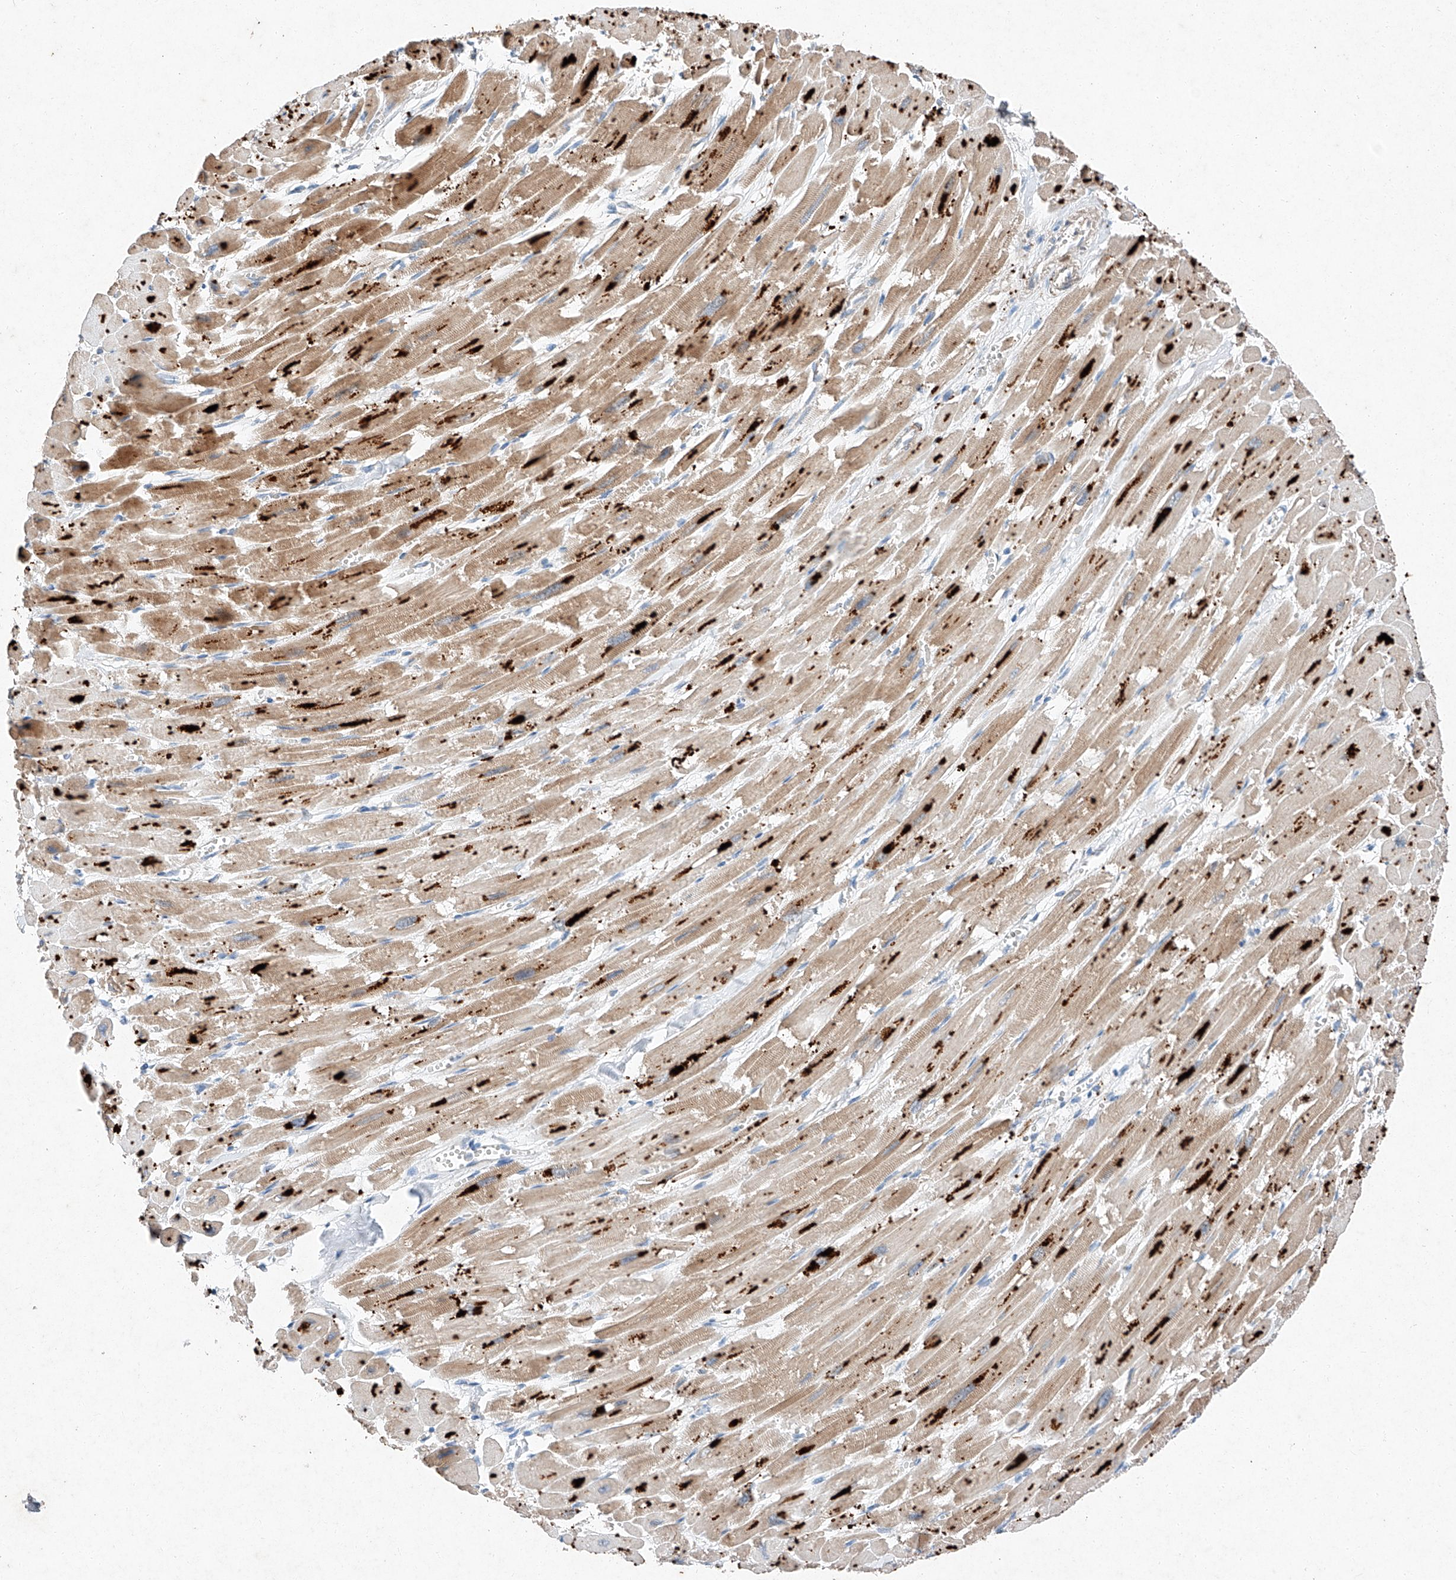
{"staining": {"intensity": "moderate", "quantity": "25%-75%", "location": "cytoplasmic/membranous"}, "tissue": "heart muscle", "cell_type": "Cardiomyocytes", "image_type": "normal", "snomed": [{"axis": "morphology", "description": "Normal tissue, NOS"}, {"axis": "topography", "description": "Heart"}], "caption": "An immunohistochemistry image of benign tissue is shown. Protein staining in brown highlights moderate cytoplasmic/membranous positivity in heart muscle within cardiomyocytes. (DAB IHC with brightfield microscopy, high magnification).", "gene": "RUSC1", "patient": {"sex": "male", "age": 54}}